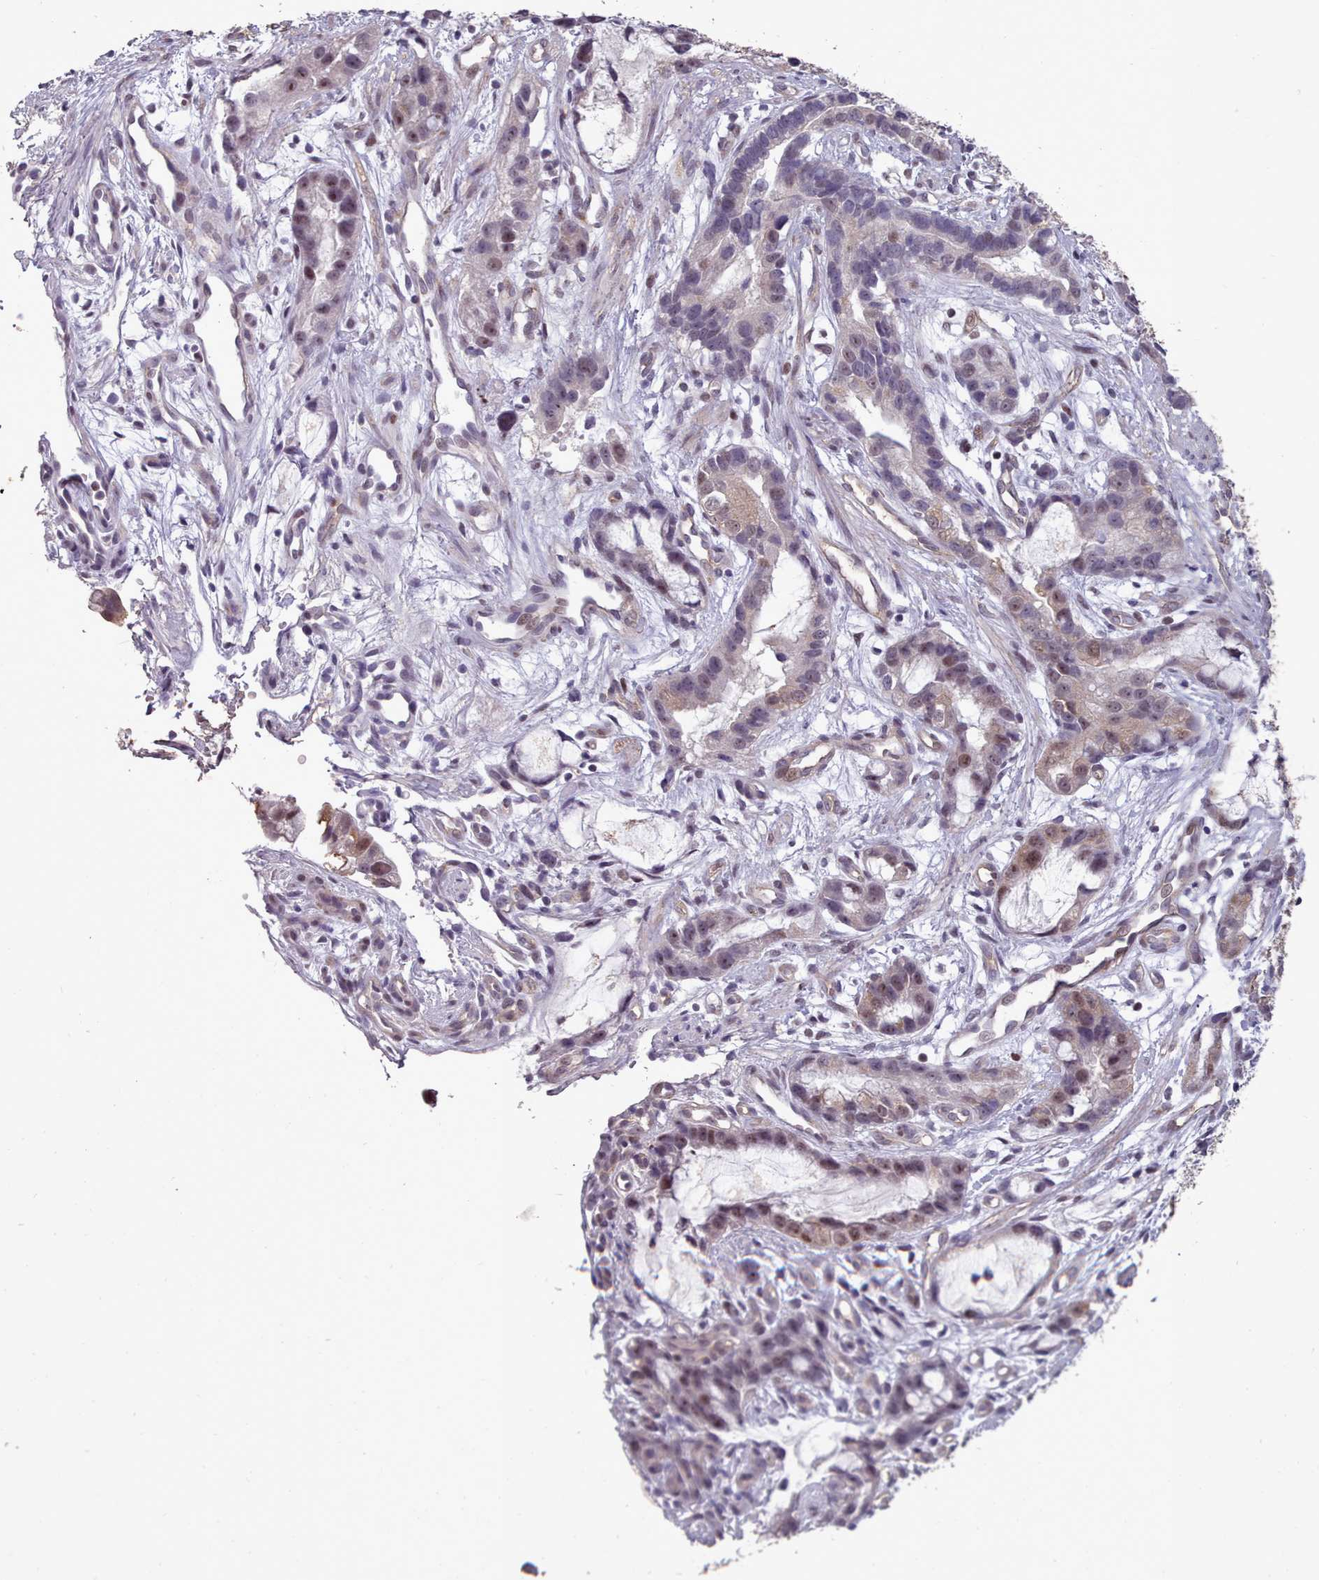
{"staining": {"intensity": "moderate", "quantity": "25%-75%", "location": "nuclear"}, "tissue": "stomach cancer", "cell_type": "Tumor cells", "image_type": "cancer", "snomed": [{"axis": "morphology", "description": "Adenocarcinoma, NOS"}, {"axis": "topography", "description": "Stomach"}], "caption": "The photomicrograph demonstrates a brown stain indicating the presence of a protein in the nuclear of tumor cells in adenocarcinoma (stomach). The staining was performed using DAB (3,3'-diaminobenzidine) to visualize the protein expression in brown, while the nuclei were stained in blue with hematoxylin (Magnification: 20x).", "gene": "ENSA", "patient": {"sex": "male", "age": 55}}